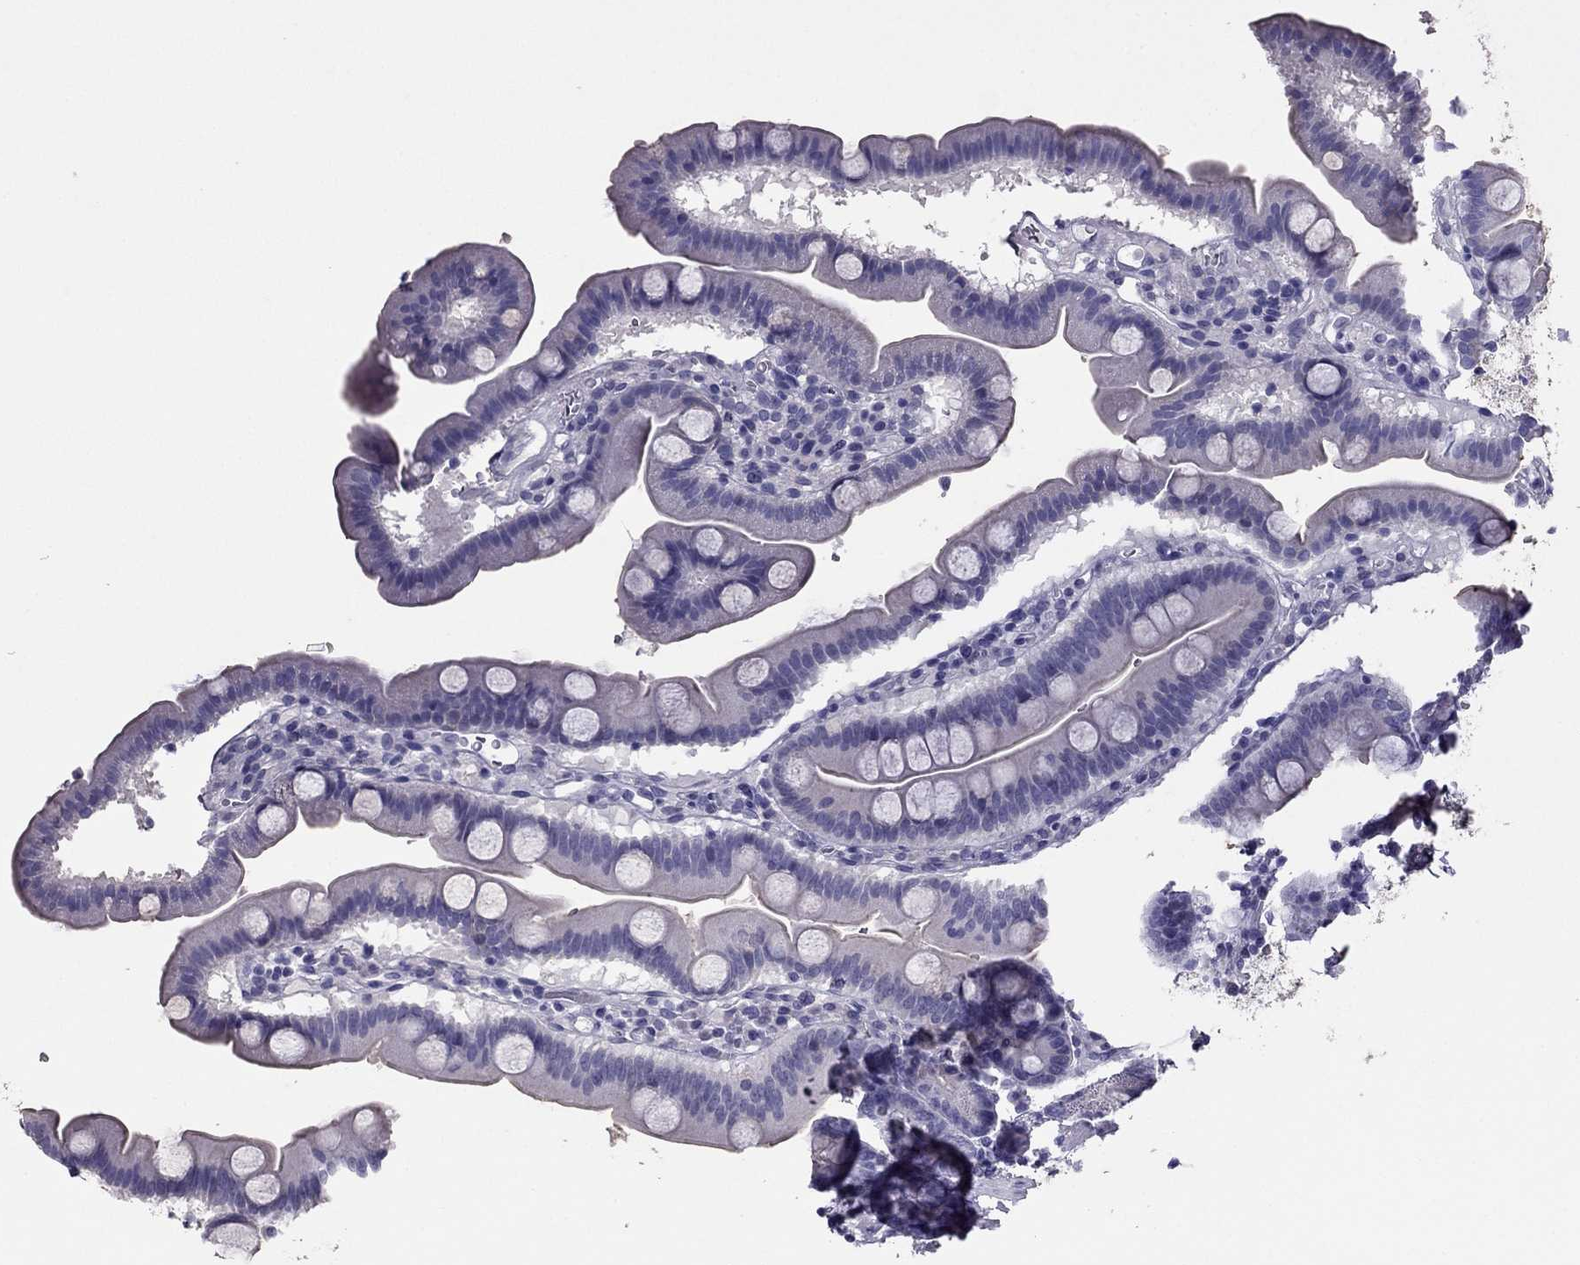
{"staining": {"intensity": "negative", "quantity": "none", "location": "none"}, "tissue": "duodenum", "cell_type": "Glandular cells", "image_type": "normal", "snomed": [{"axis": "morphology", "description": "Normal tissue, NOS"}, {"axis": "topography", "description": "Duodenum"}], "caption": "DAB immunohistochemical staining of normal human duodenum shows no significant expression in glandular cells. (IHC, brightfield microscopy, high magnification).", "gene": "RHO", "patient": {"sex": "male", "age": 59}}